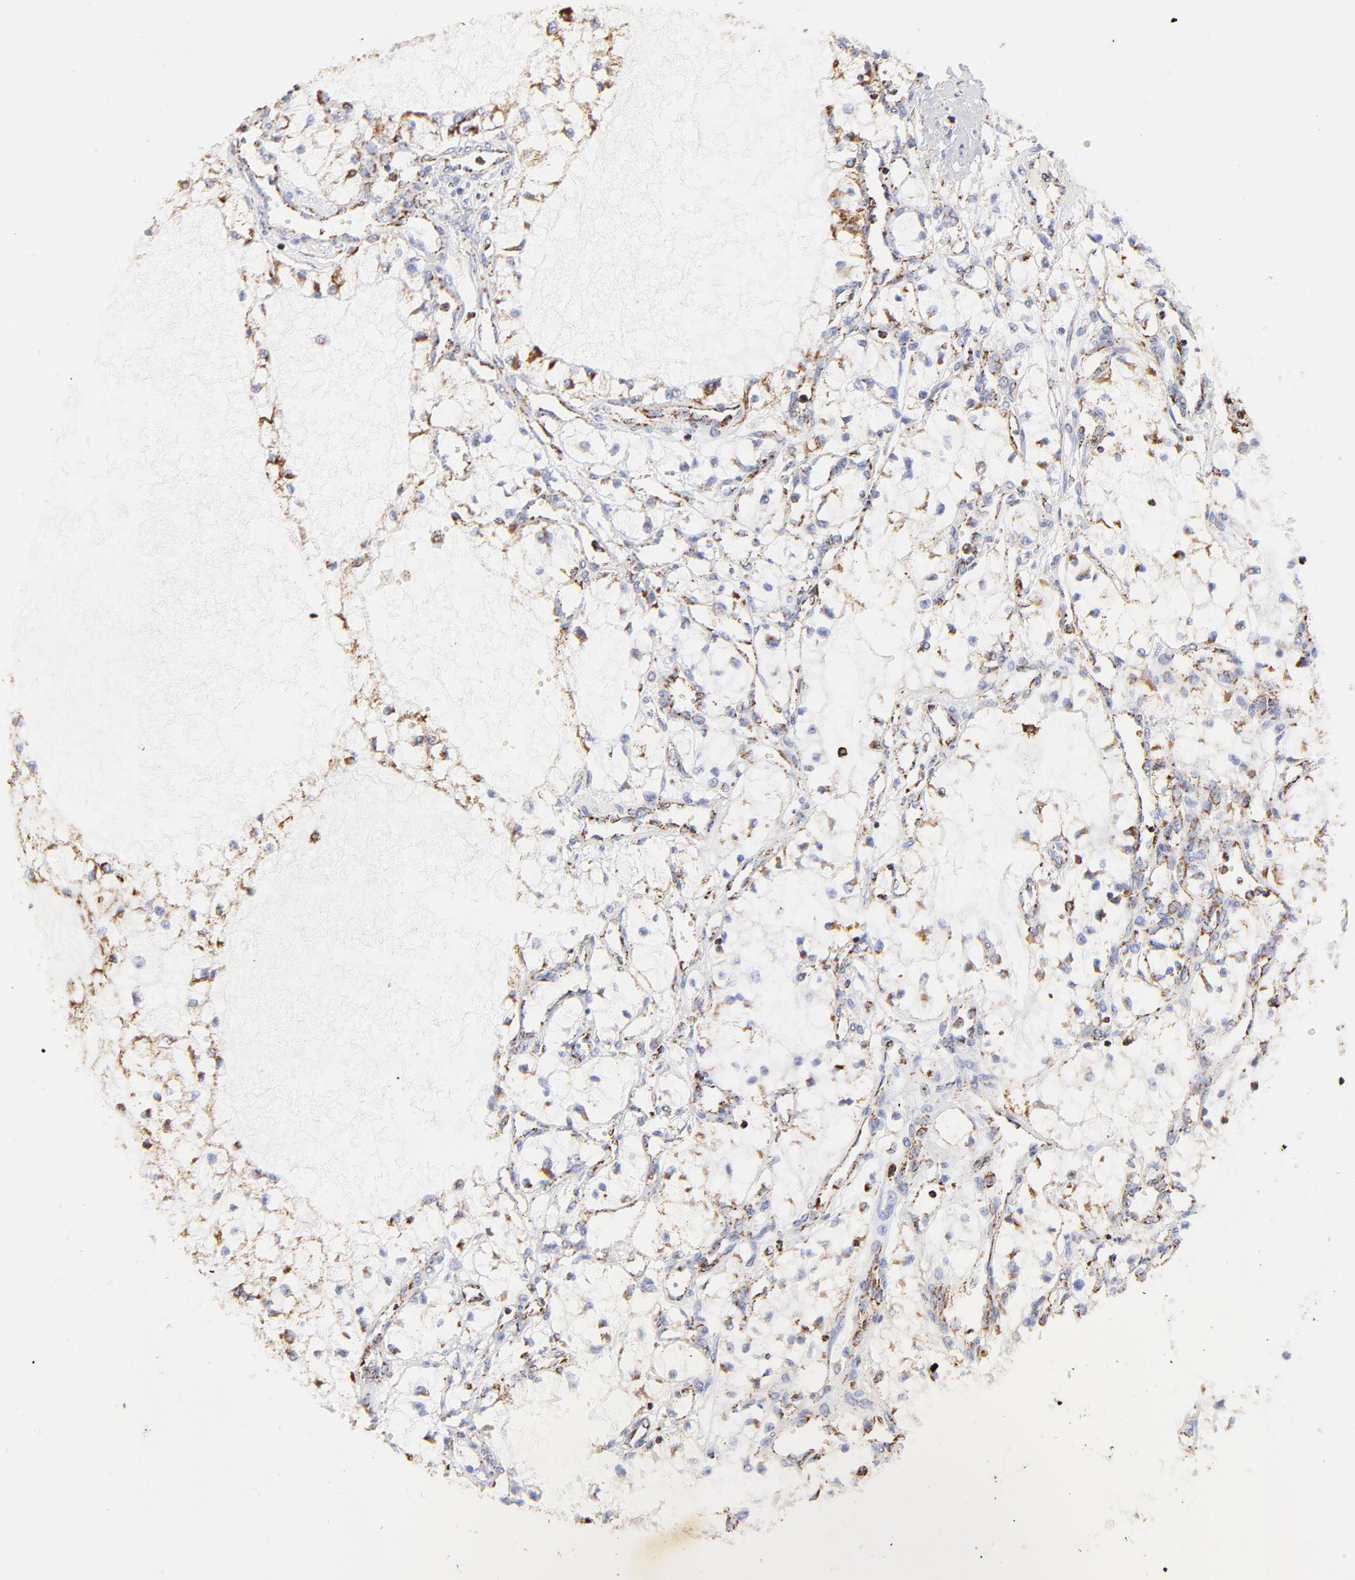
{"staining": {"intensity": "moderate", "quantity": "25%-75%", "location": "cytoplasmic/membranous"}, "tissue": "renal cancer", "cell_type": "Tumor cells", "image_type": "cancer", "snomed": [{"axis": "morphology", "description": "Adenocarcinoma, NOS"}, {"axis": "topography", "description": "Kidney"}], "caption": "Renal adenocarcinoma was stained to show a protein in brown. There is medium levels of moderate cytoplasmic/membranous expression in about 25%-75% of tumor cells.", "gene": "COX4I1", "patient": {"sex": "male", "age": 61}}